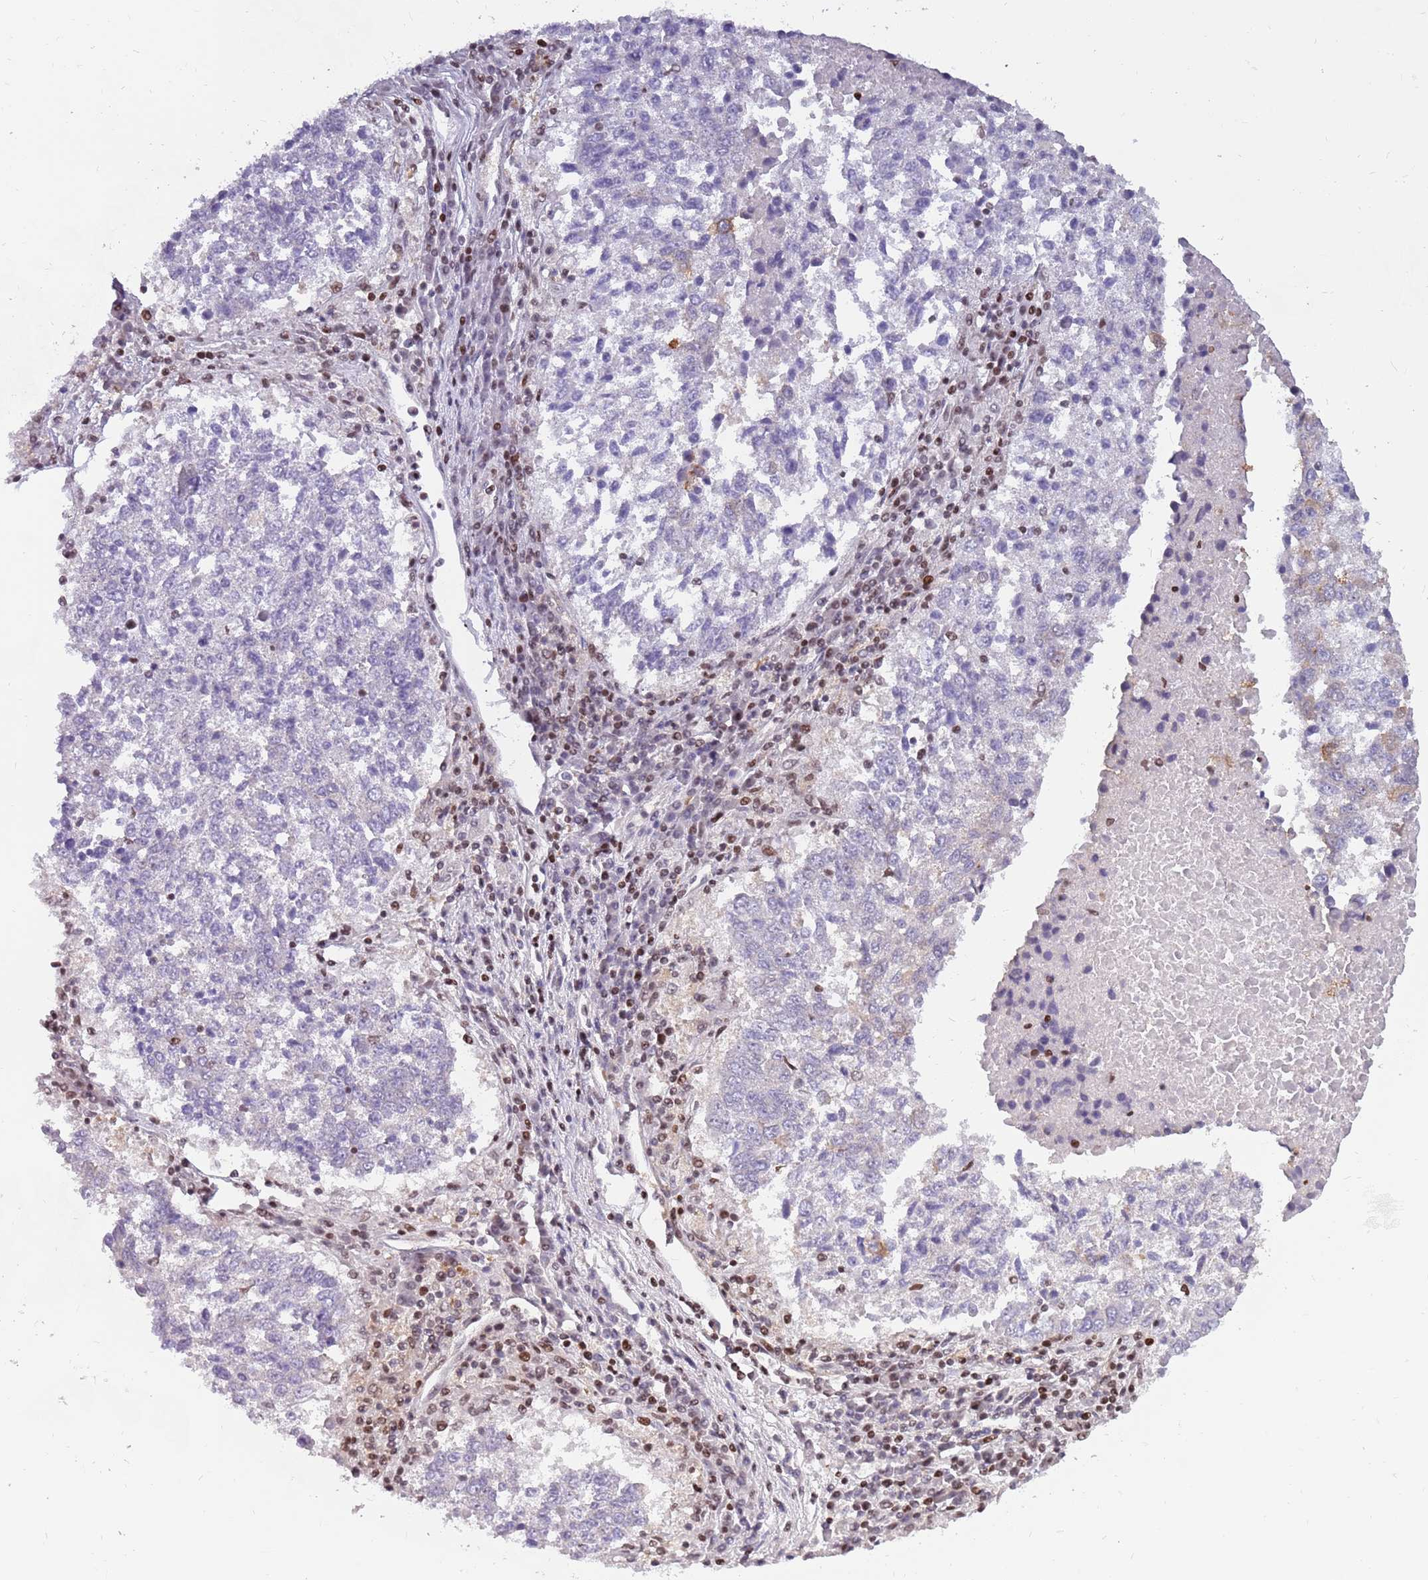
{"staining": {"intensity": "negative", "quantity": "none", "location": "none"}, "tissue": "lung cancer", "cell_type": "Tumor cells", "image_type": "cancer", "snomed": [{"axis": "morphology", "description": "Squamous cell carcinoma, NOS"}, {"axis": "topography", "description": "Lung"}], "caption": "Lung squamous cell carcinoma stained for a protein using immunohistochemistry (IHC) shows no expression tumor cells.", "gene": "ARHGEF5", "patient": {"sex": "male", "age": 73}}